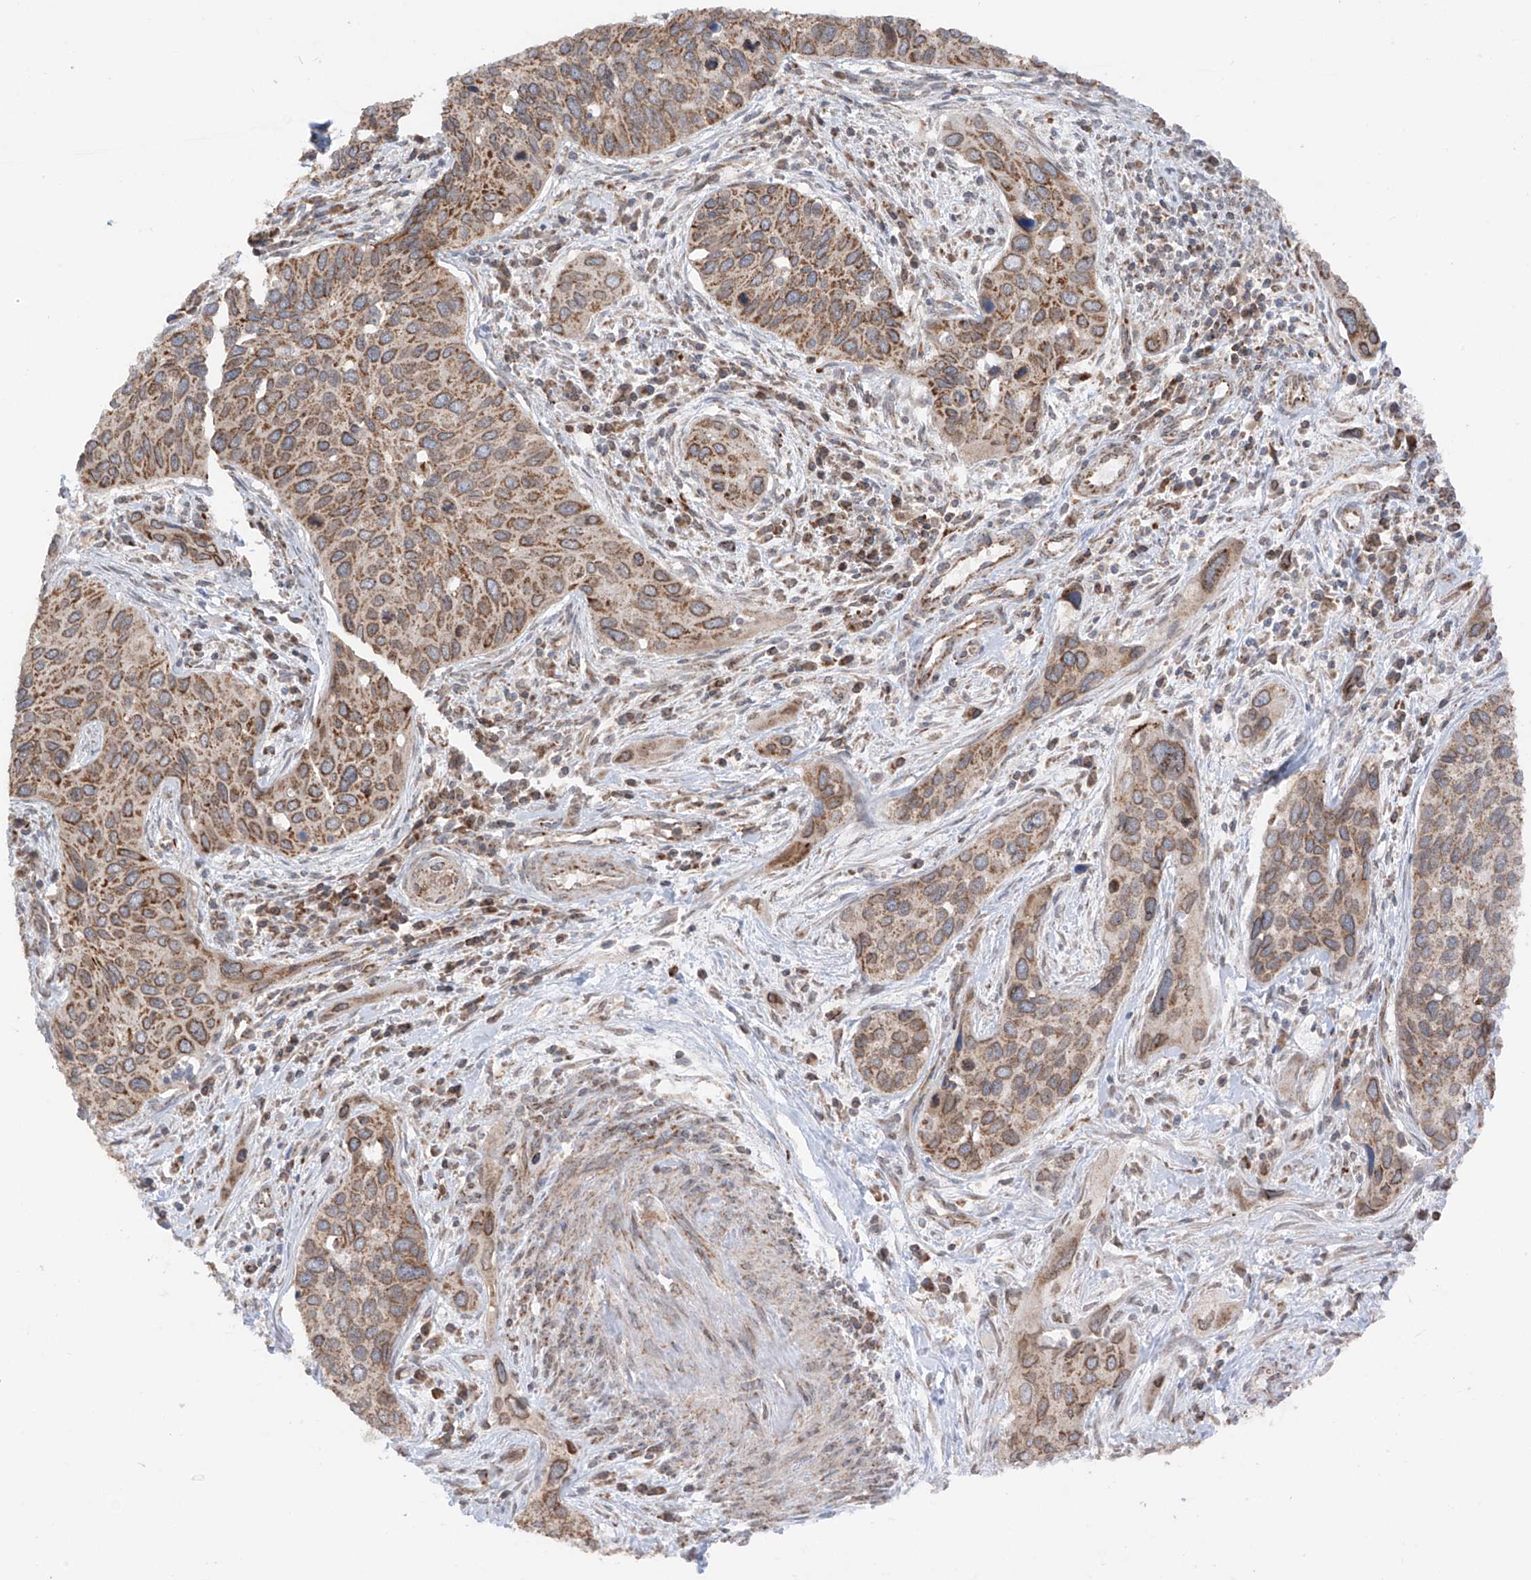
{"staining": {"intensity": "moderate", "quantity": ">75%", "location": "cytoplasmic/membranous"}, "tissue": "cervical cancer", "cell_type": "Tumor cells", "image_type": "cancer", "snomed": [{"axis": "morphology", "description": "Squamous cell carcinoma, NOS"}, {"axis": "topography", "description": "Cervix"}], "caption": "Immunohistochemistry (IHC) of cervical squamous cell carcinoma shows medium levels of moderate cytoplasmic/membranous positivity in approximately >75% of tumor cells.", "gene": "AHCTF1", "patient": {"sex": "female", "age": 55}}